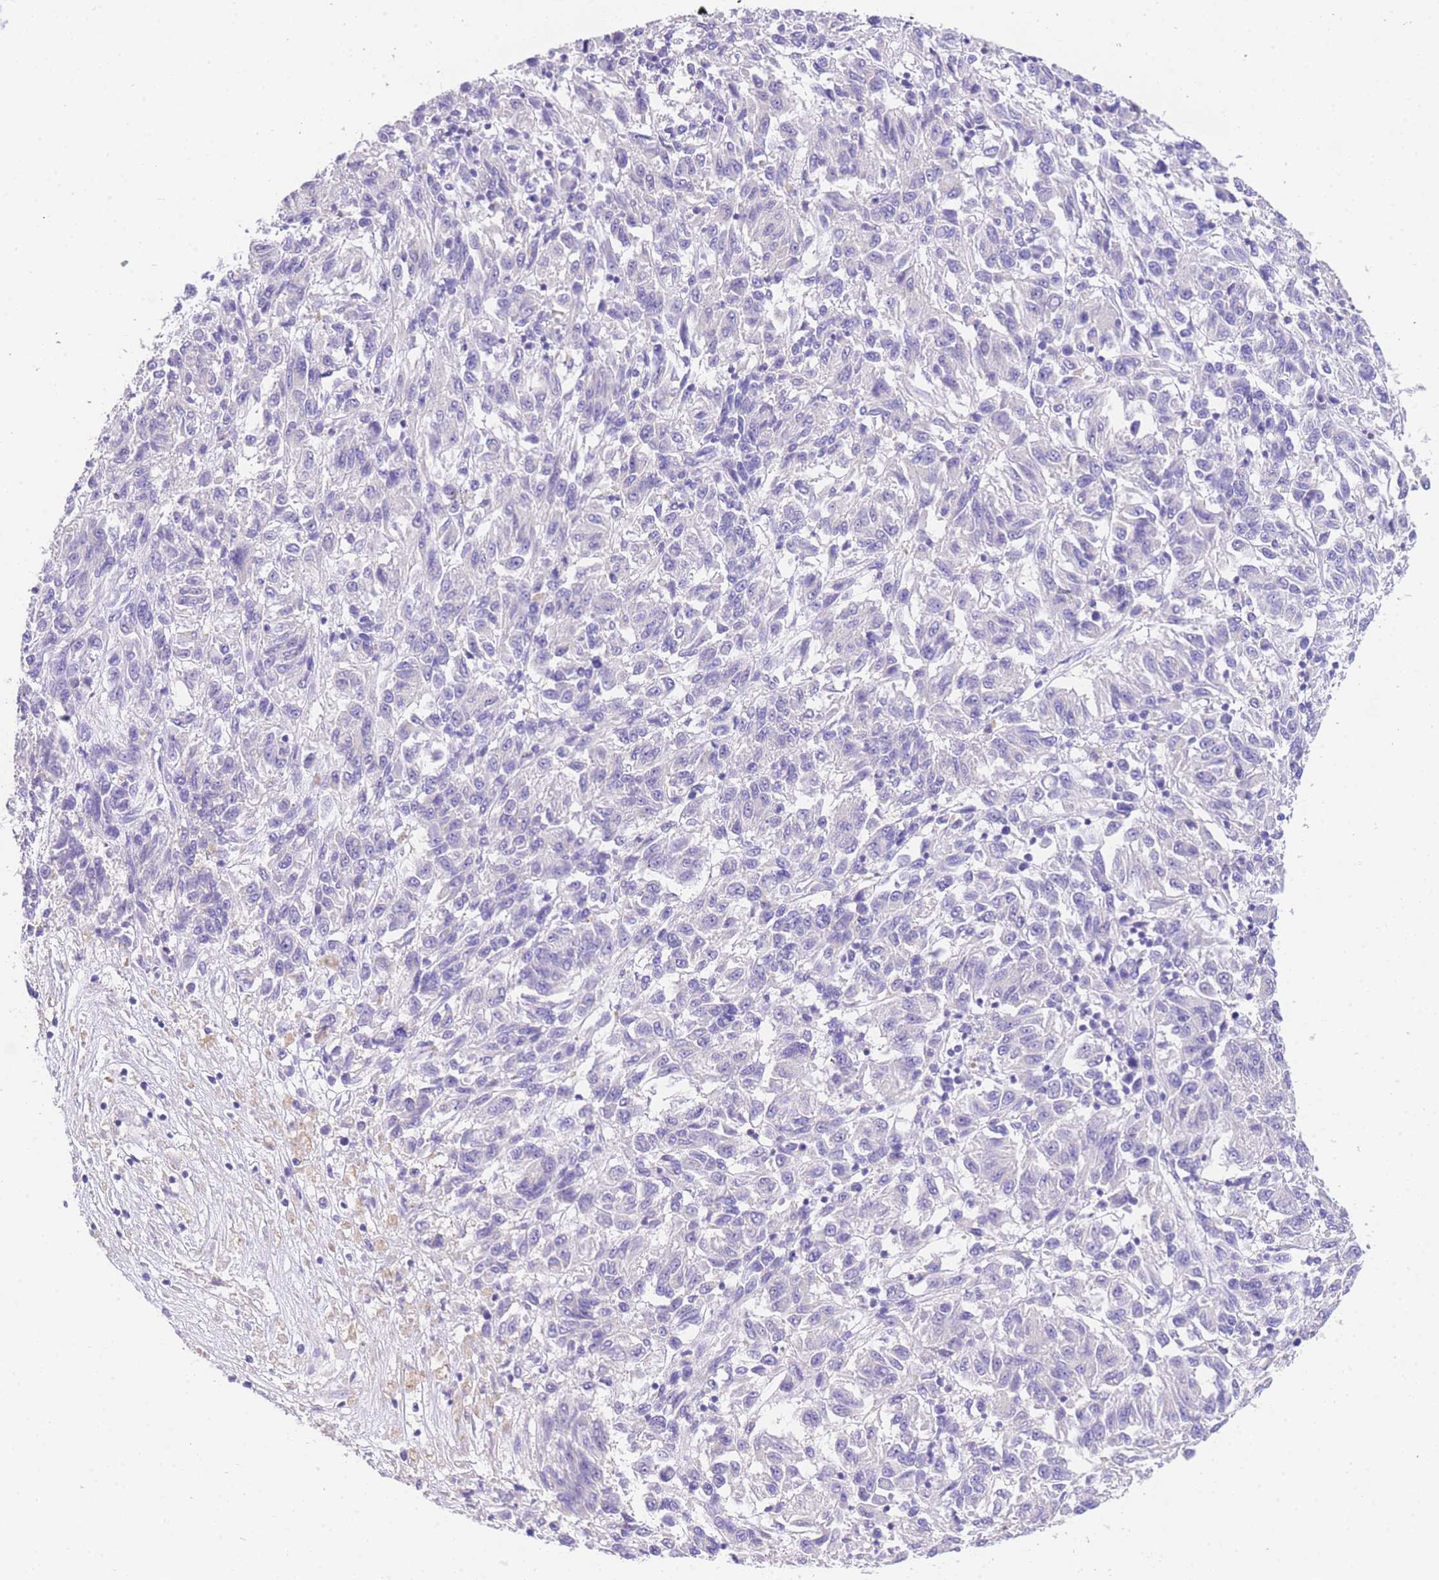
{"staining": {"intensity": "negative", "quantity": "none", "location": "none"}, "tissue": "melanoma", "cell_type": "Tumor cells", "image_type": "cancer", "snomed": [{"axis": "morphology", "description": "Malignant melanoma, Metastatic site"}, {"axis": "topography", "description": "Lung"}], "caption": "The micrograph demonstrates no staining of tumor cells in malignant melanoma (metastatic site).", "gene": "EPN2", "patient": {"sex": "male", "age": 64}}